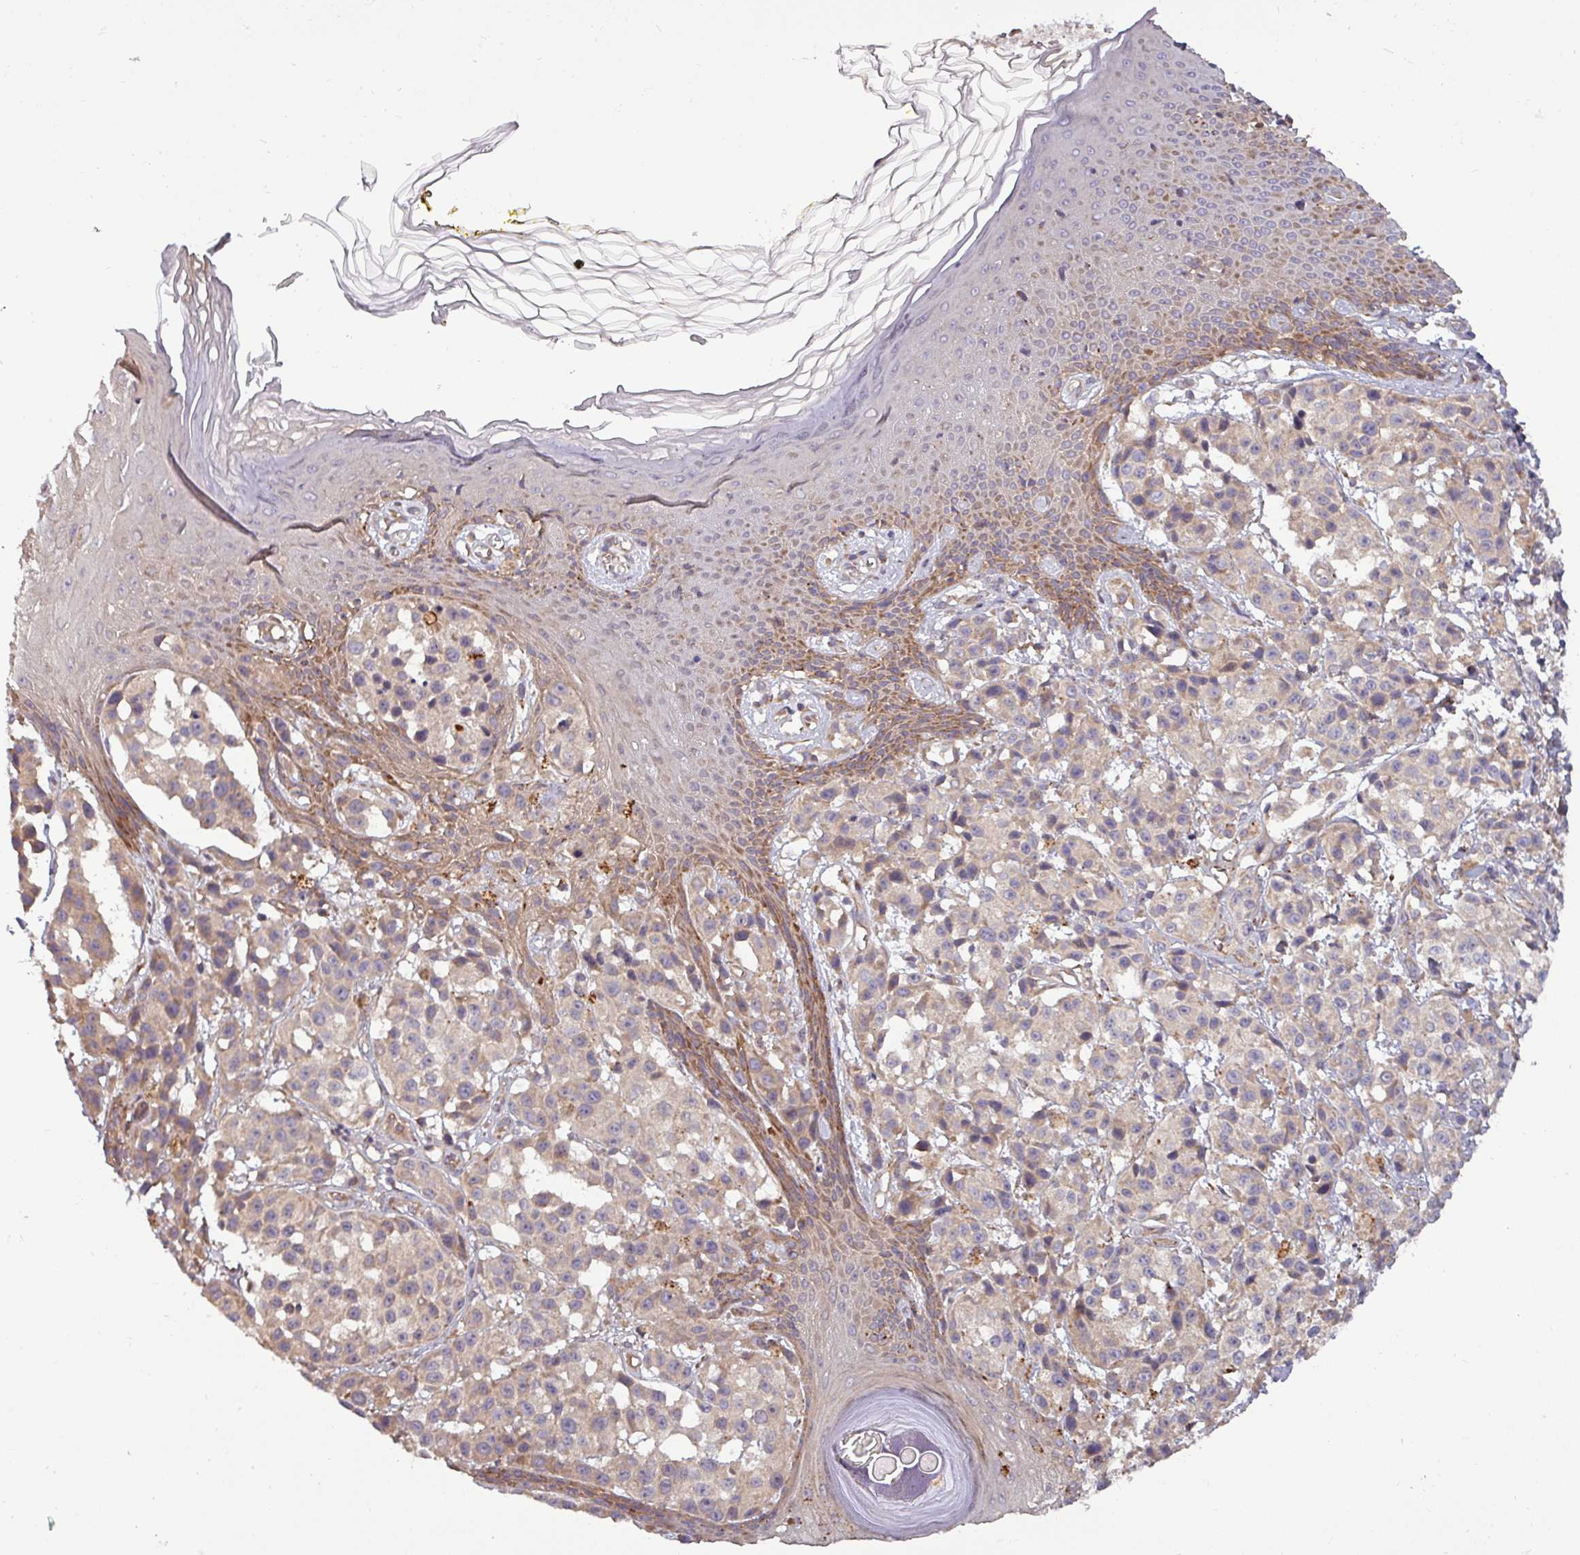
{"staining": {"intensity": "negative", "quantity": "none", "location": "none"}, "tissue": "melanoma", "cell_type": "Tumor cells", "image_type": "cancer", "snomed": [{"axis": "morphology", "description": "Malignant melanoma, NOS"}, {"axis": "topography", "description": "Skin"}], "caption": "Tumor cells are negative for protein expression in human melanoma.", "gene": "PLIN2", "patient": {"sex": "male", "age": 39}}